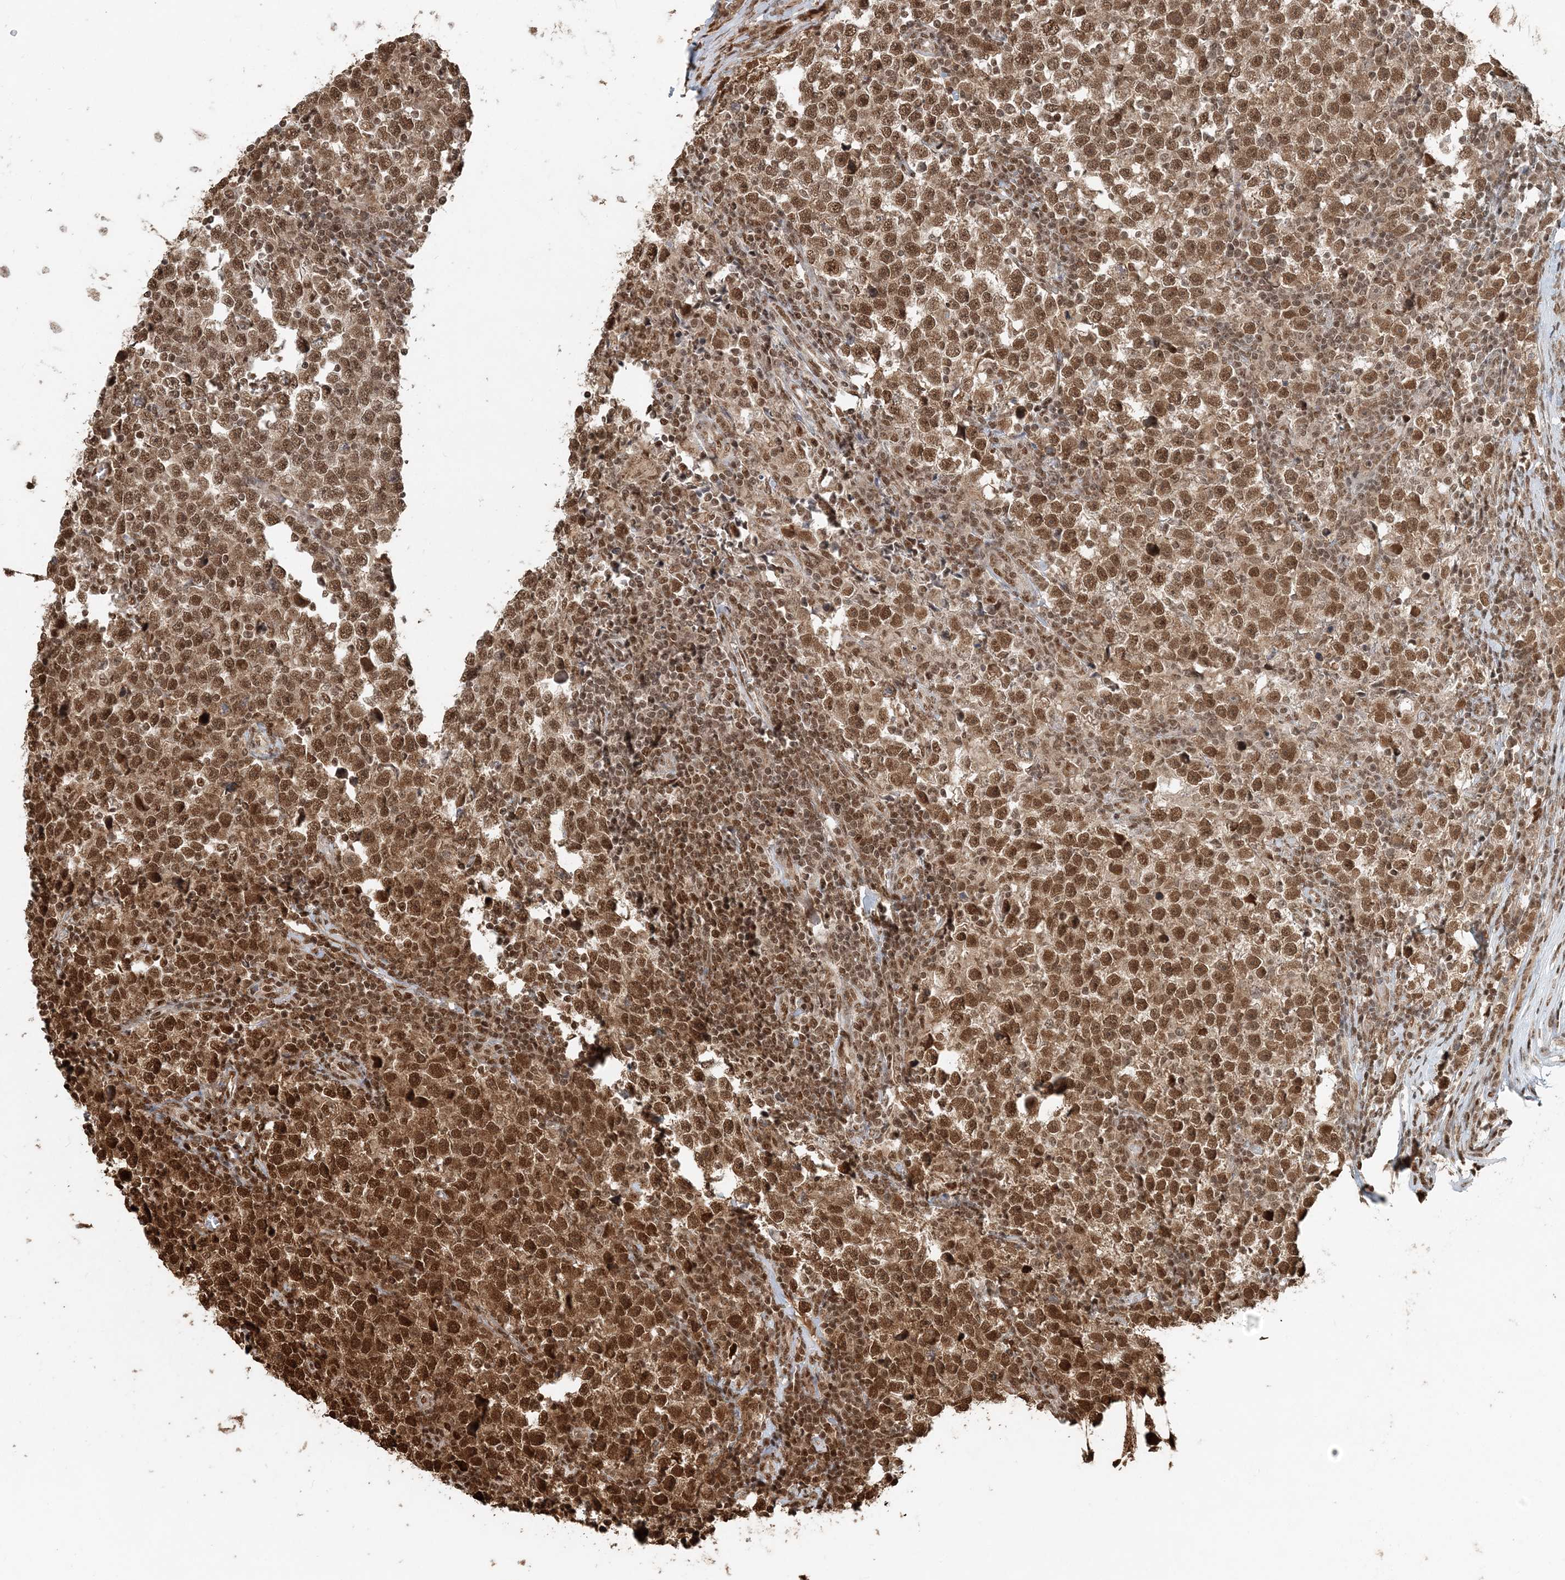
{"staining": {"intensity": "moderate", "quantity": ">75%", "location": "cytoplasmic/membranous,nuclear"}, "tissue": "testis cancer", "cell_type": "Tumor cells", "image_type": "cancer", "snomed": [{"axis": "morphology", "description": "Normal tissue, NOS"}, {"axis": "morphology", "description": "Seminoma, NOS"}, {"axis": "topography", "description": "Testis"}], "caption": "Protein staining of testis cancer (seminoma) tissue displays moderate cytoplasmic/membranous and nuclear staining in approximately >75% of tumor cells.", "gene": "ARHGAP35", "patient": {"sex": "male", "age": 43}}